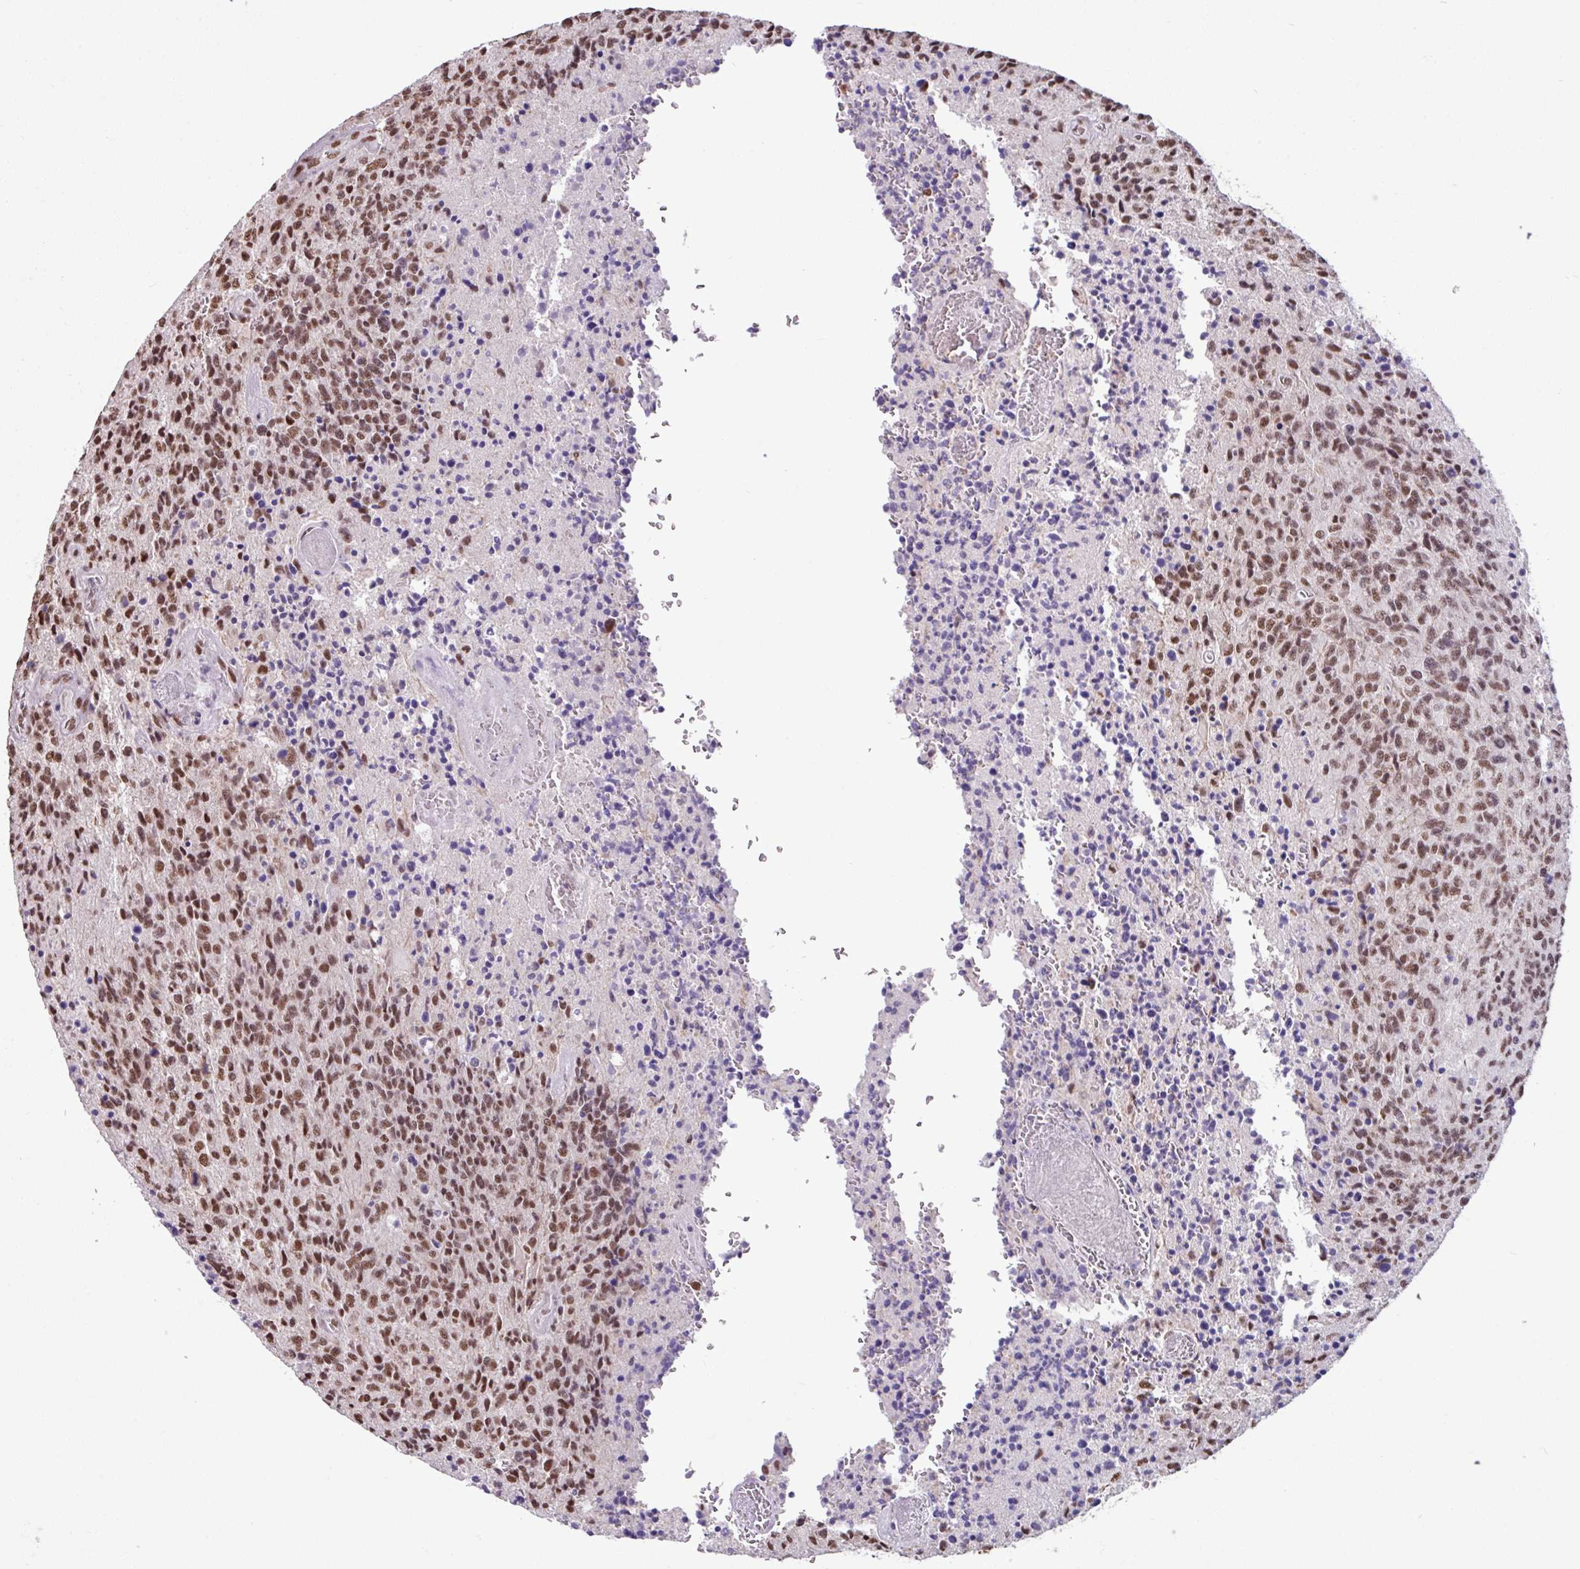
{"staining": {"intensity": "moderate", "quantity": ">75%", "location": "nuclear"}, "tissue": "glioma", "cell_type": "Tumor cells", "image_type": "cancer", "snomed": [{"axis": "morphology", "description": "Glioma, malignant, High grade"}, {"axis": "topography", "description": "Brain"}], "caption": "The histopathology image shows immunohistochemical staining of glioma. There is moderate nuclear positivity is appreciated in about >75% of tumor cells.", "gene": "TDG", "patient": {"sex": "male", "age": 36}}